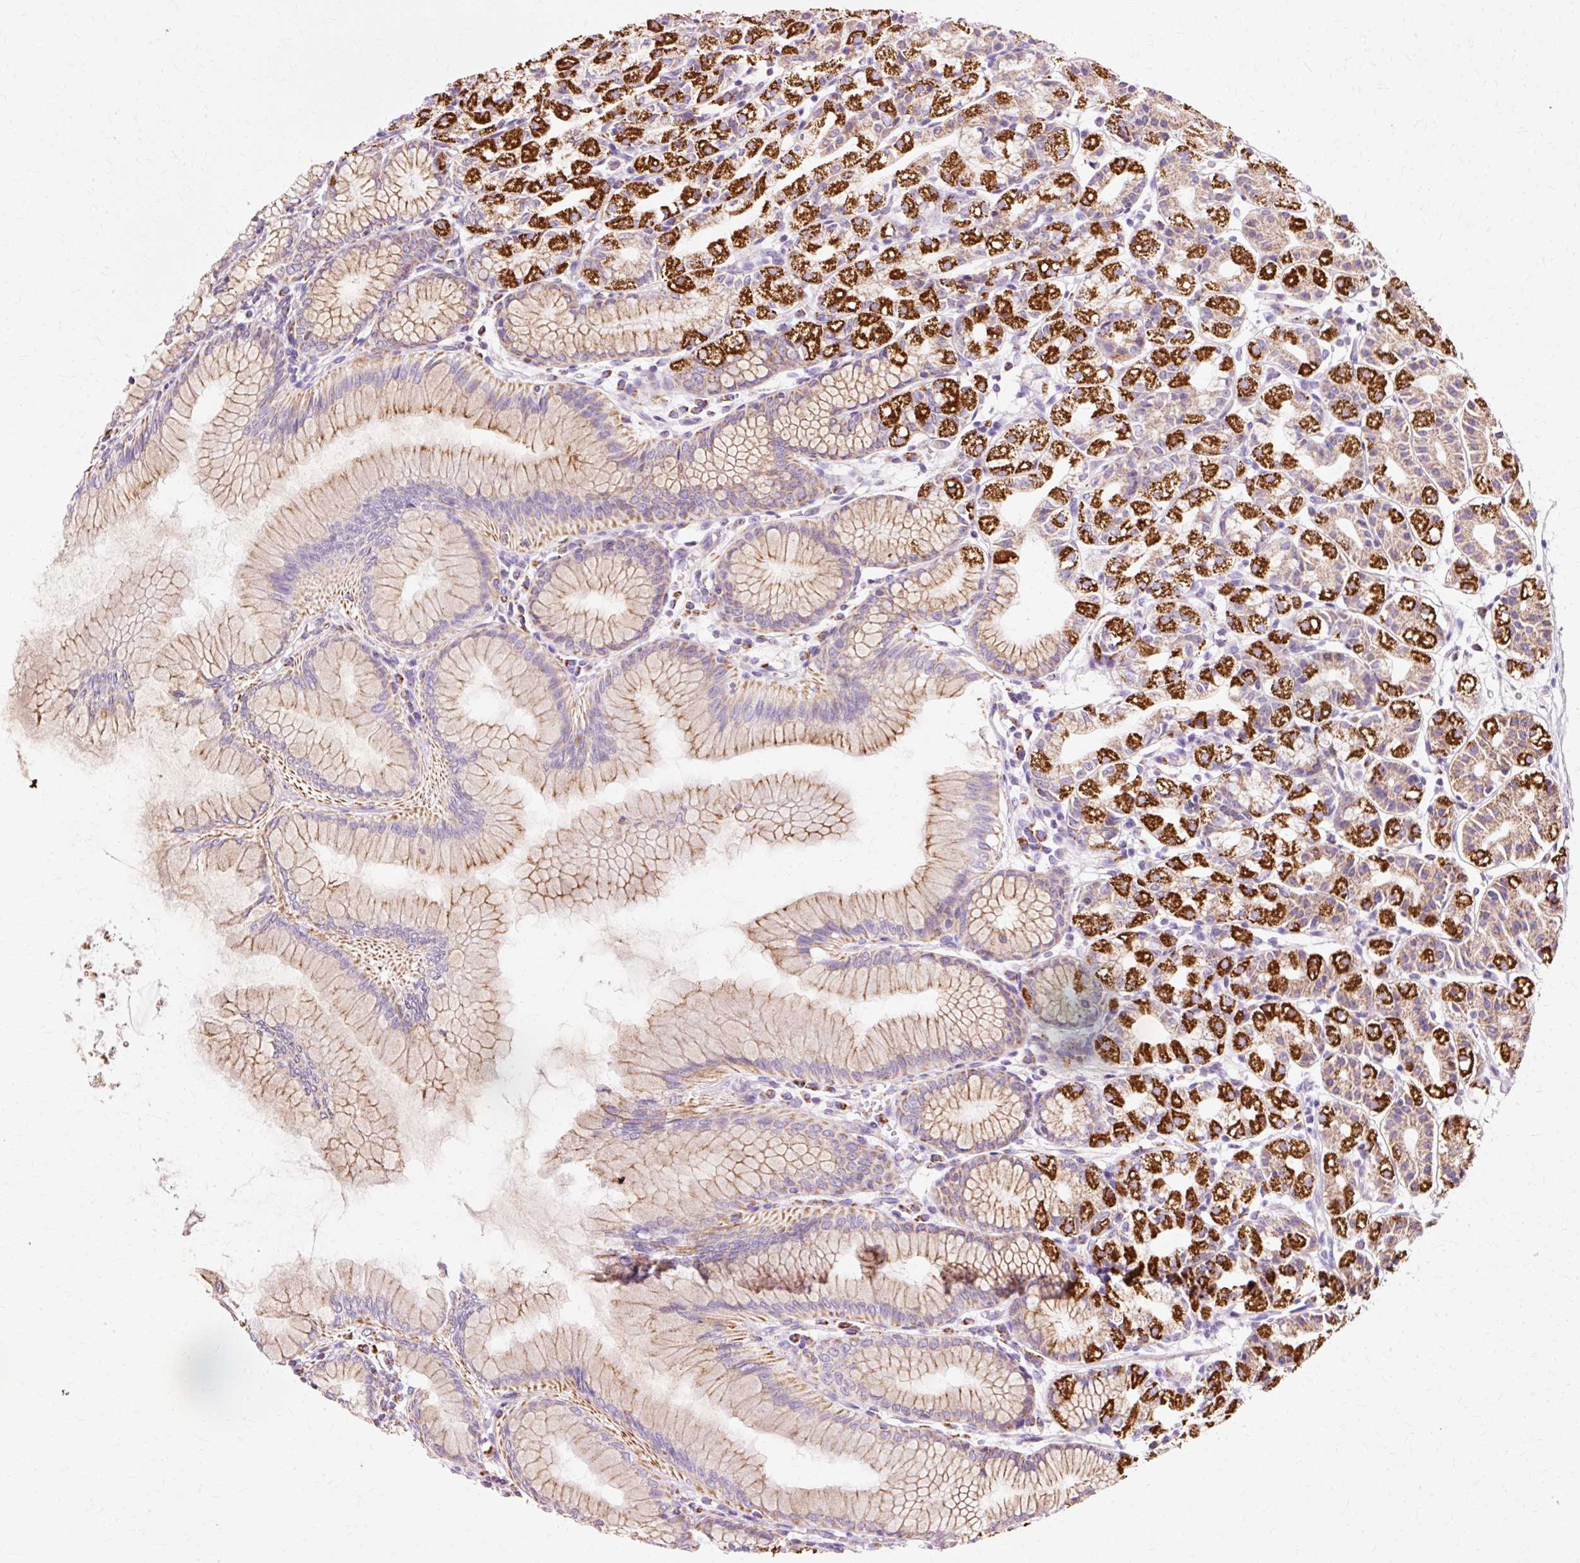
{"staining": {"intensity": "strong", "quantity": "25%-75%", "location": "cytoplasmic/membranous"}, "tissue": "stomach", "cell_type": "Glandular cells", "image_type": "normal", "snomed": [{"axis": "morphology", "description": "Normal tissue, NOS"}, {"axis": "topography", "description": "Stomach"}], "caption": "Stomach stained for a protein (brown) shows strong cytoplasmic/membranous positive staining in approximately 25%-75% of glandular cells.", "gene": "ATP5PO", "patient": {"sex": "female", "age": 57}}